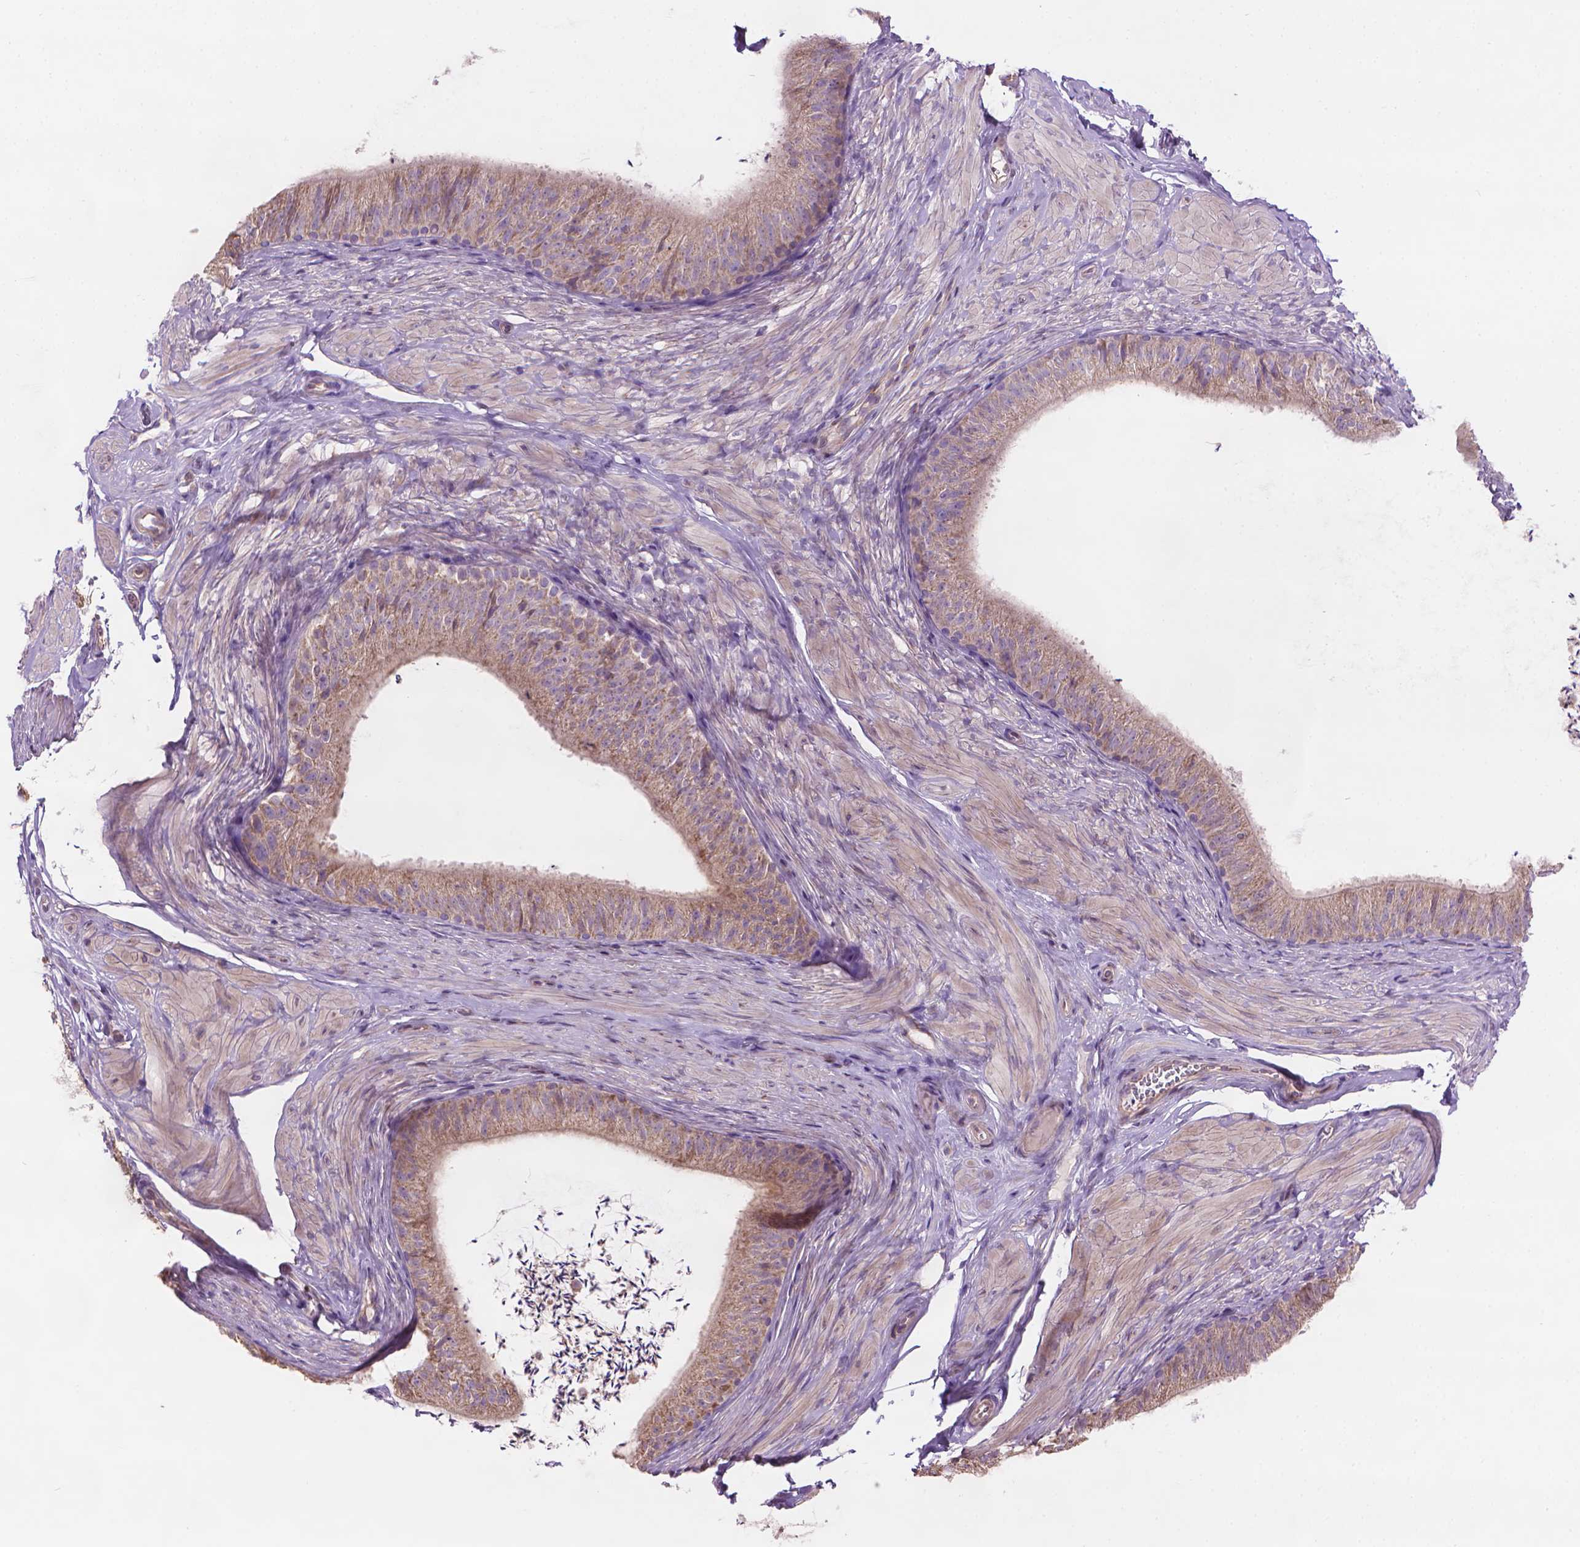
{"staining": {"intensity": "weak", "quantity": ">75%", "location": "cytoplasmic/membranous"}, "tissue": "epididymis", "cell_type": "Glandular cells", "image_type": "normal", "snomed": [{"axis": "morphology", "description": "Normal tissue, NOS"}, {"axis": "topography", "description": "Epididymis, spermatic cord, NOS"}, {"axis": "topography", "description": "Epididymis"}, {"axis": "topography", "description": "Peripheral nerve tissue"}], "caption": "Unremarkable epididymis exhibits weak cytoplasmic/membranous expression in about >75% of glandular cells Immunohistochemistry (ihc) stains the protein of interest in brown and the nuclei are stained blue..", "gene": "TTC29", "patient": {"sex": "male", "age": 29}}